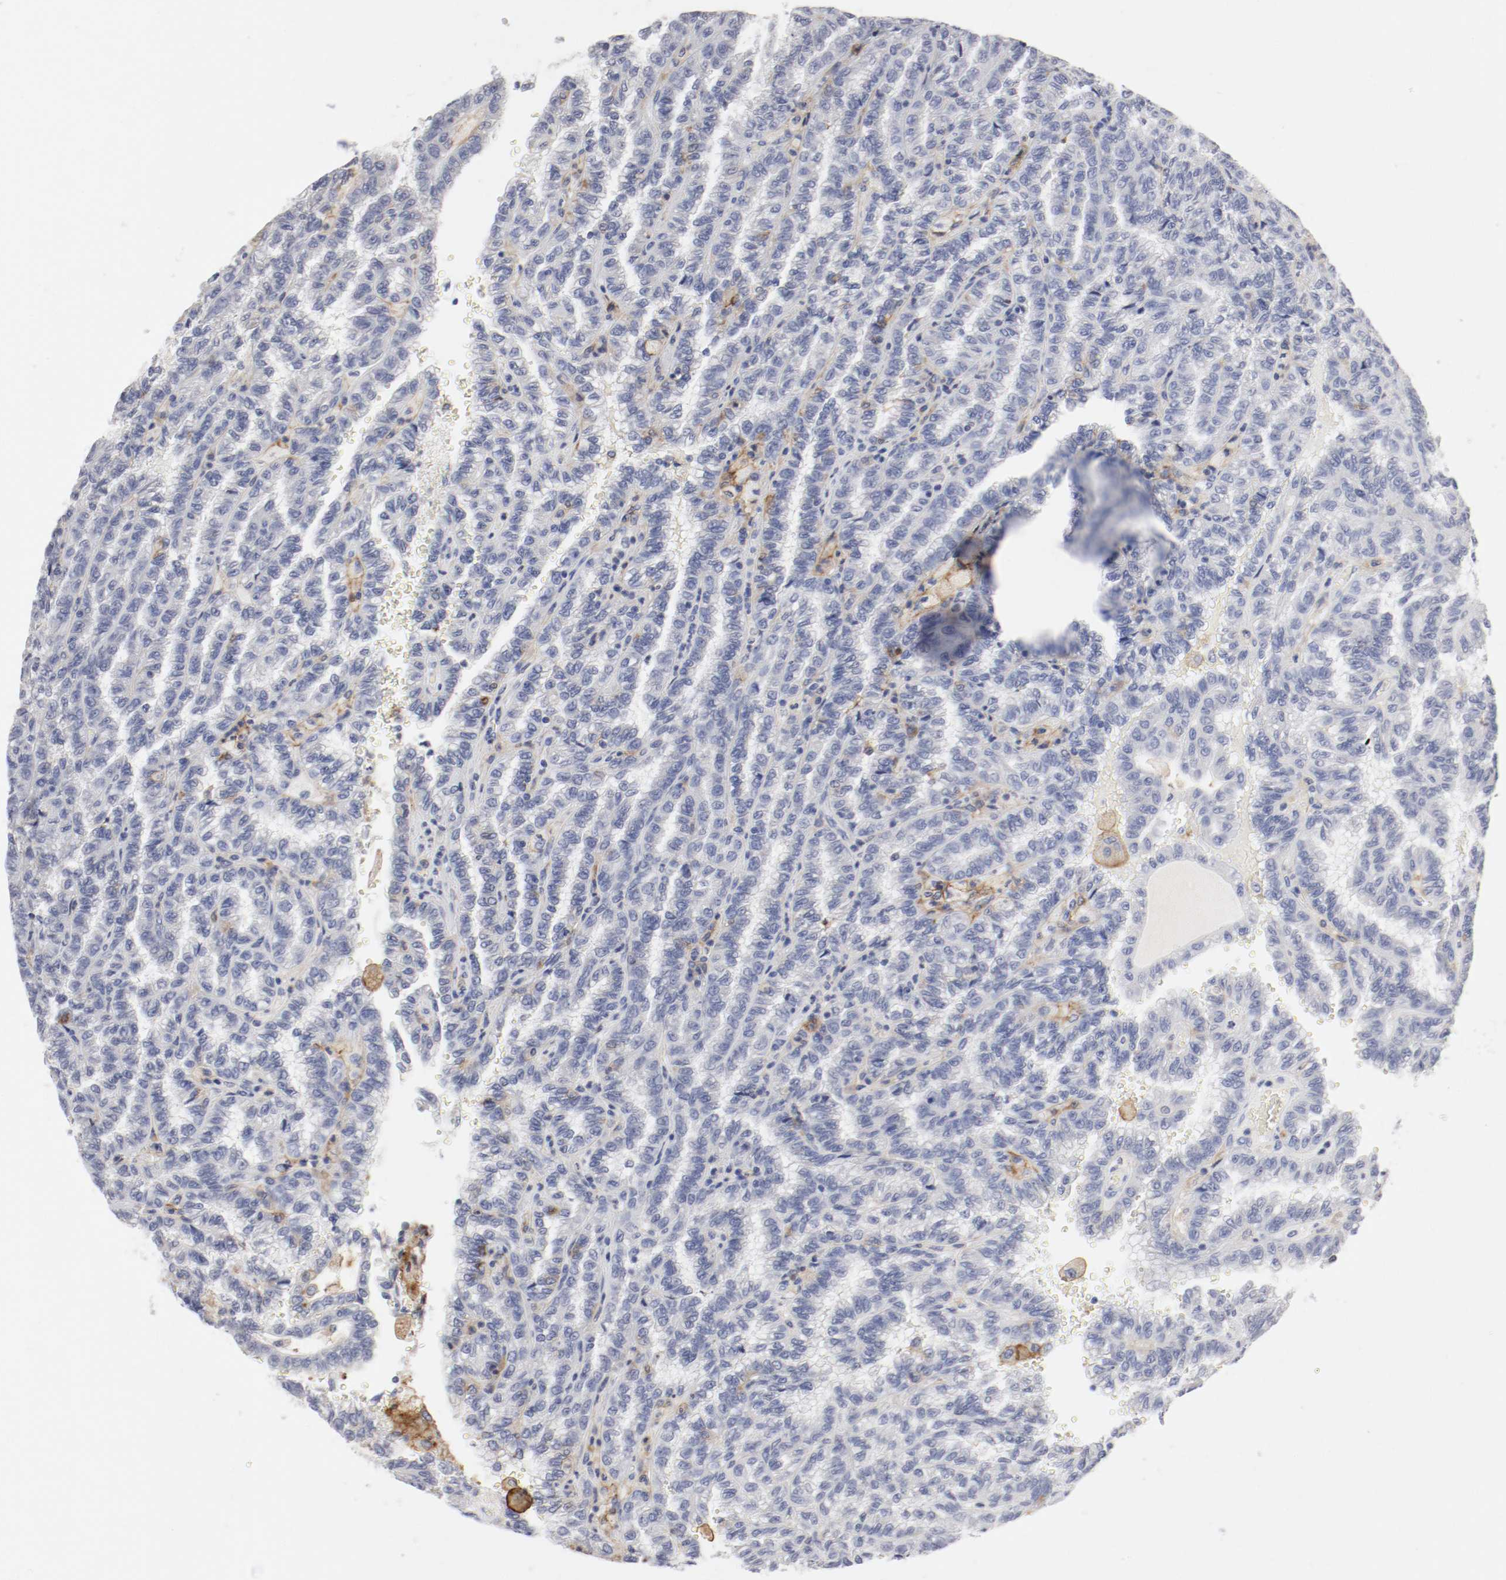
{"staining": {"intensity": "moderate", "quantity": "<25%", "location": "cytoplasmic/membranous"}, "tissue": "renal cancer", "cell_type": "Tumor cells", "image_type": "cancer", "snomed": [{"axis": "morphology", "description": "Inflammation, NOS"}, {"axis": "morphology", "description": "Adenocarcinoma, NOS"}, {"axis": "topography", "description": "Kidney"}], "caption": "Protein expression analysis of human renal adenocarcinoma reveals moderate cytoplasmic/membranous staining in approximately <25% of tumor cells.", "gene": "ITGAX", "patient": {"sex": "male", "age": 68}}